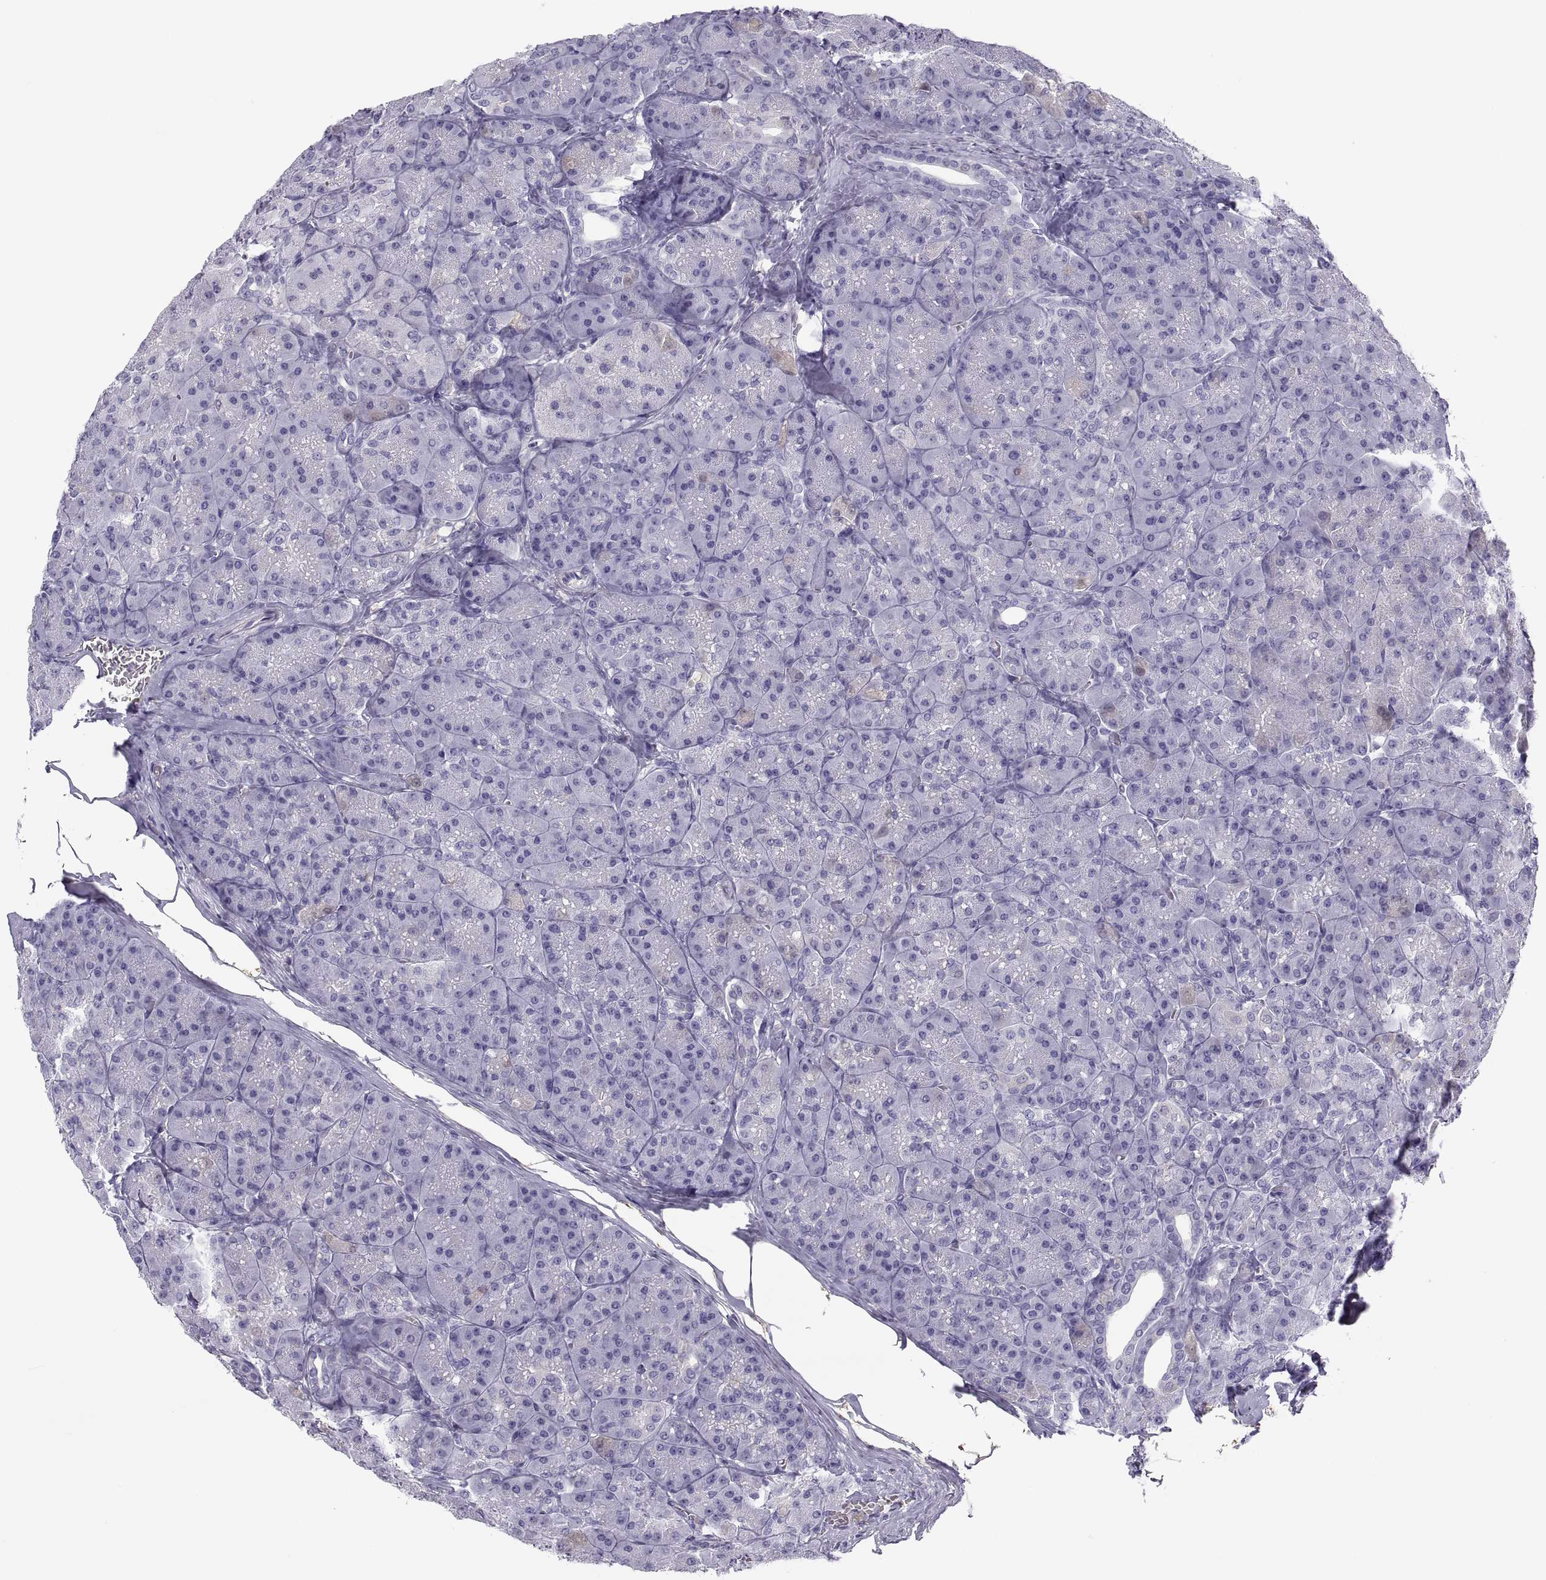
{"staining": {"intensity": "negative", "quantity": "none", "location": "none"}, "tissue": "pancreas", "cell_type": "Exocrine glandular cells", "image_type": "normal", "snomed": [{"axis": "morphology", "description": "Normal tissue, NOS"}, {"axis": "topography", "description": "Pancreas"}], "caption": "This is a histopathology image of immunohistochemistry (IHC) staining of benign pancreas, which shows no positivity in exocrine glandular cells. (DAB (3,3'-diaminobenzidine) immunohistochemistry with hematoxylin counter stain).", "gene": "MAGEB2", "patient": {"sex": "male", "age": 57}}